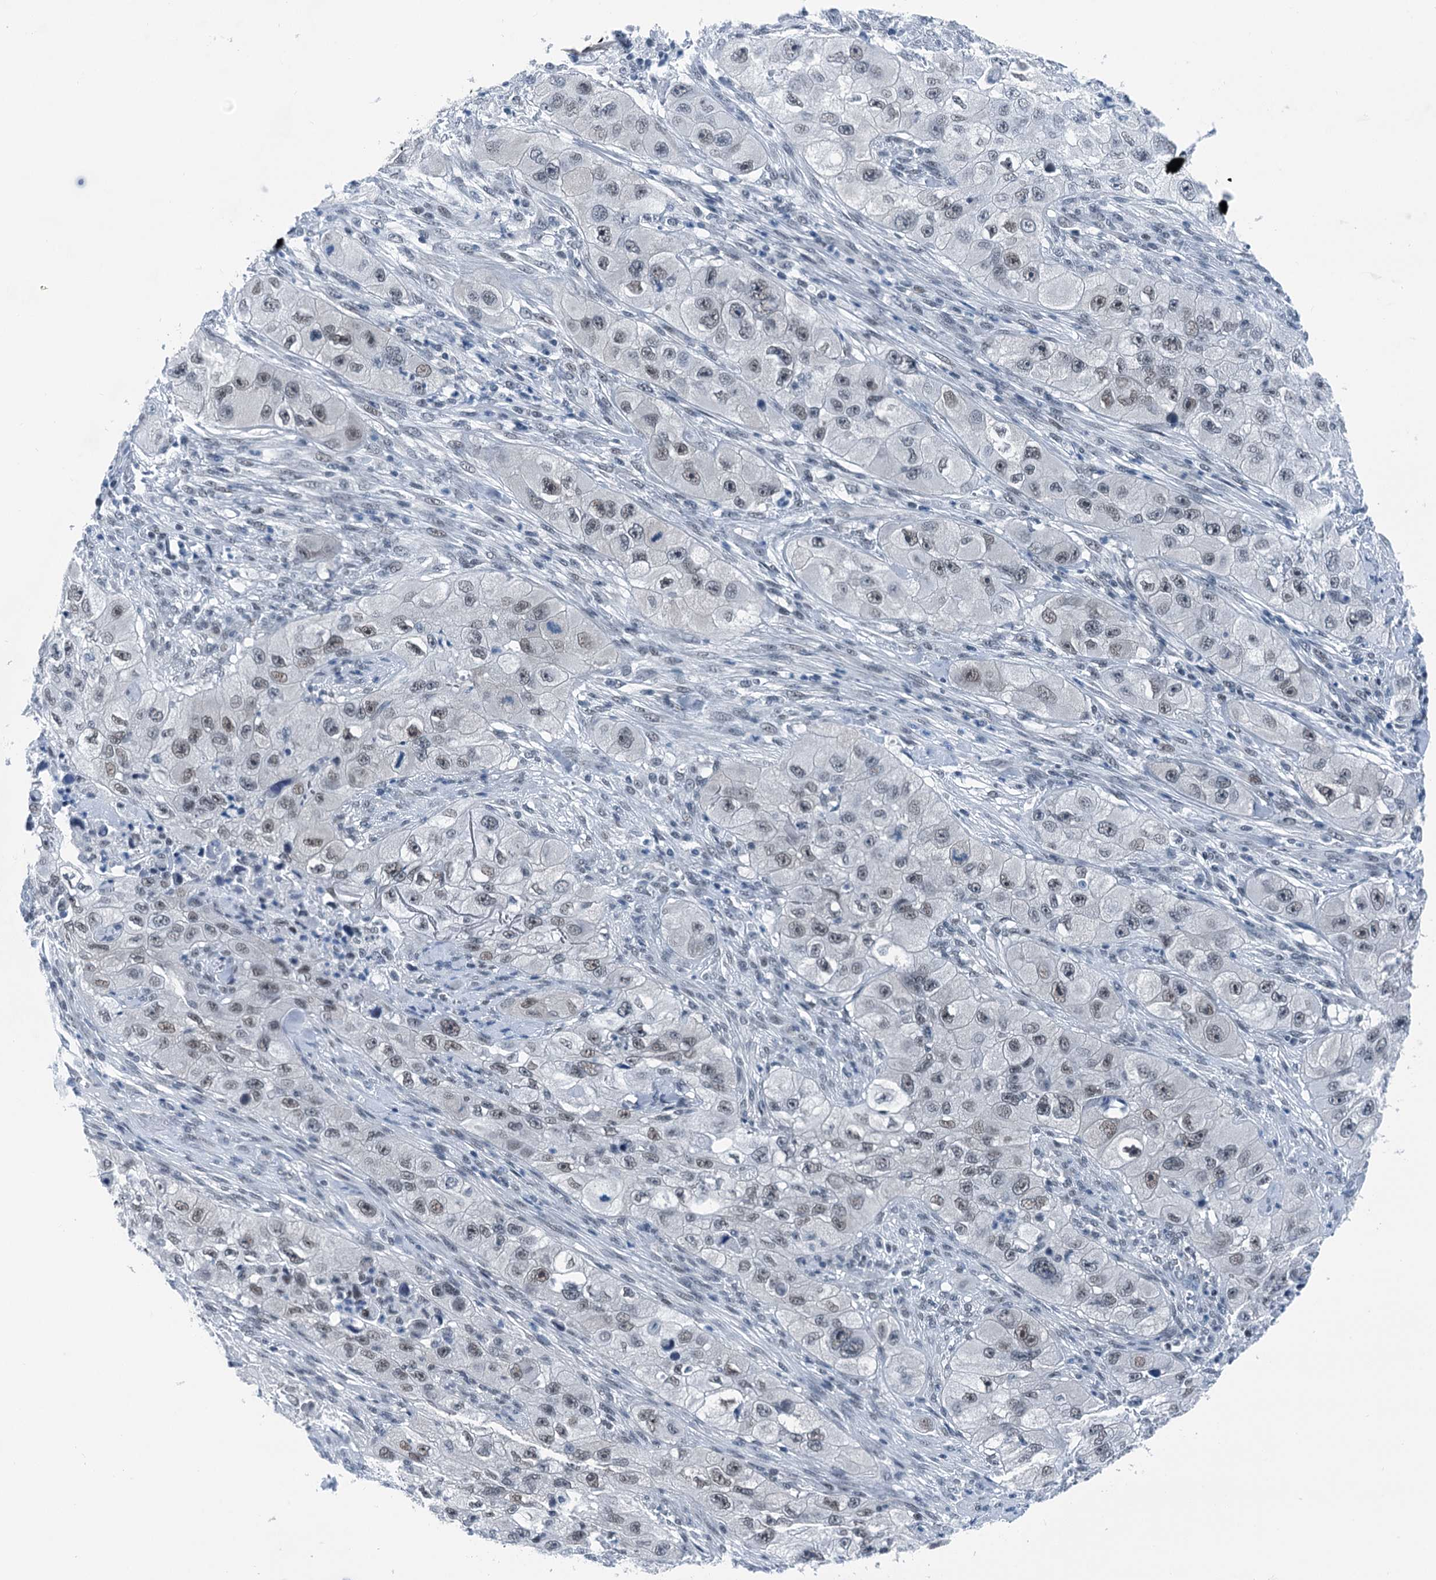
{"staining": {"intensity": "weak", "quantity": "<25%", "location": "nuclear"}, "tissue": "skin cancer", "cell_type": "Tumor cells", "image_type": "cancer", "snomed": [{"axis": "morphology", "description": "Squamous cell carcinoma, NOS"}, {"axis": "topography", "description": "Skin"}, {"axis": "topography", "description": "Subcutis"}], "caption": "Squamous cell carcinoma (skin) was stained to show a protein in brown. There is no significant positivity in tumor cells.", "gene": "TRPT1", "patient": {"sex": "male", "age": 73}}